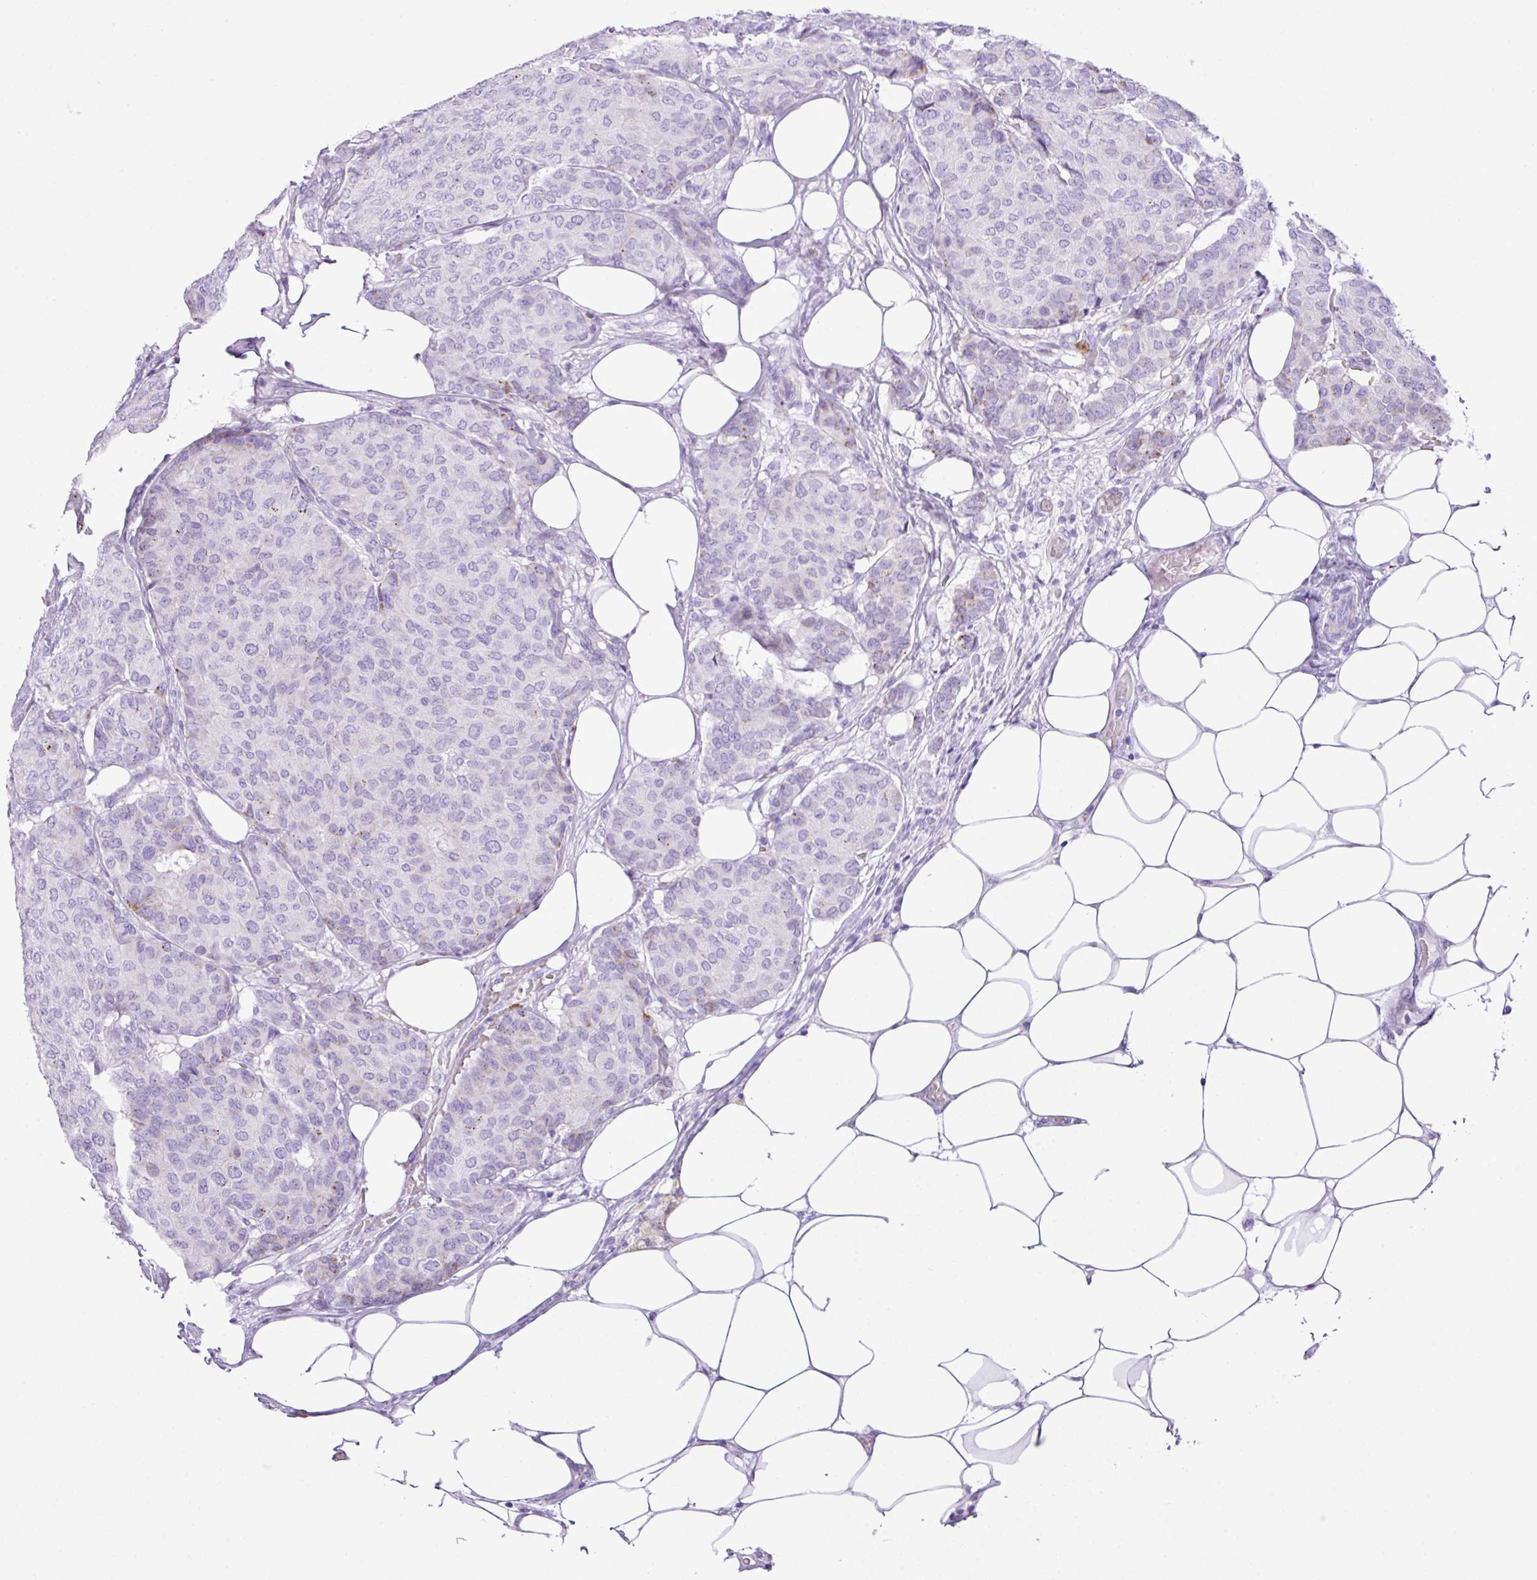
{"staining": {"intensity": "negative", "quantity": "none", "location": "none"}, "tissue": "breast cancer", "cell_type": "Tumor cells", "image_type": "cancer", "snomed": [{"axis": "morphology", "description": "Duct carcinoma"}, {"axis": "topography", "description": "Breast"}], "caption": "Tumor cells show no significant protein positivity in breast cancer (infiltrating ductal carcinoma).", "gene": "RCAN2", "patient": {"sex": "female", "age": 75}}